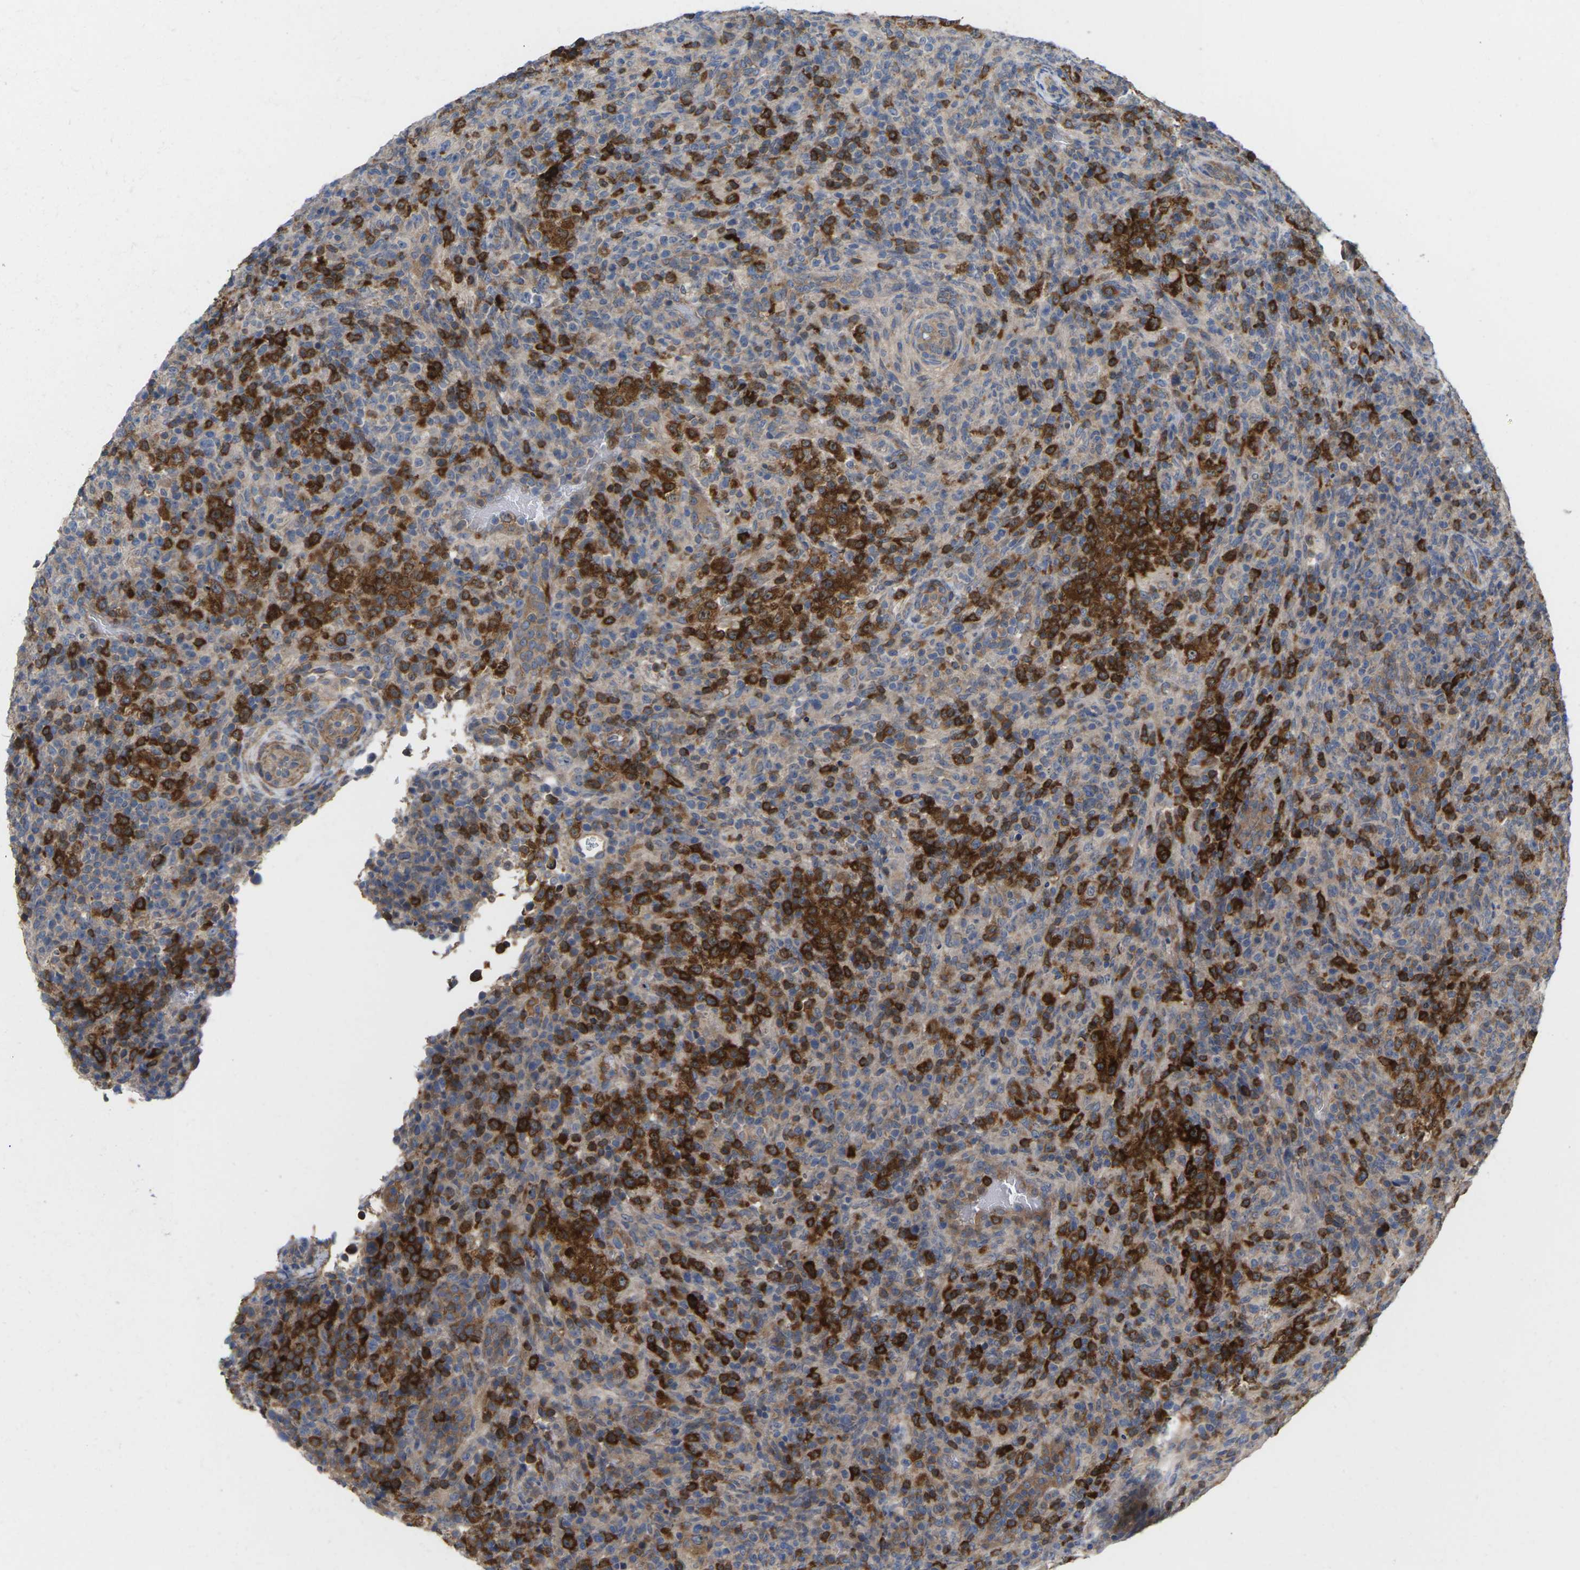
{"staining": {"intensity": "strong", "quantity": "25%-75%", "location": "cytoplasmic/membranous"}, "tissue": "lymphoma", "cell_type": "Tumor cells", "image_type": "cancer", "snomed": [{"axis": "morphology", "description": "Malignant lymphoma, non-Hodgkin's type, High grade"}, {"axis": "topography", "description": "Lymph node"}], "caption": "IHC of malignant lymphoma, non-Hodgkin's type (high-grade) shows high levels of strong cytoplasmic/membranous staining in approximately 25%-75% of tumor cells.", "gene": "TIAM1", "patient": {"sex": "female", "age": 76}}